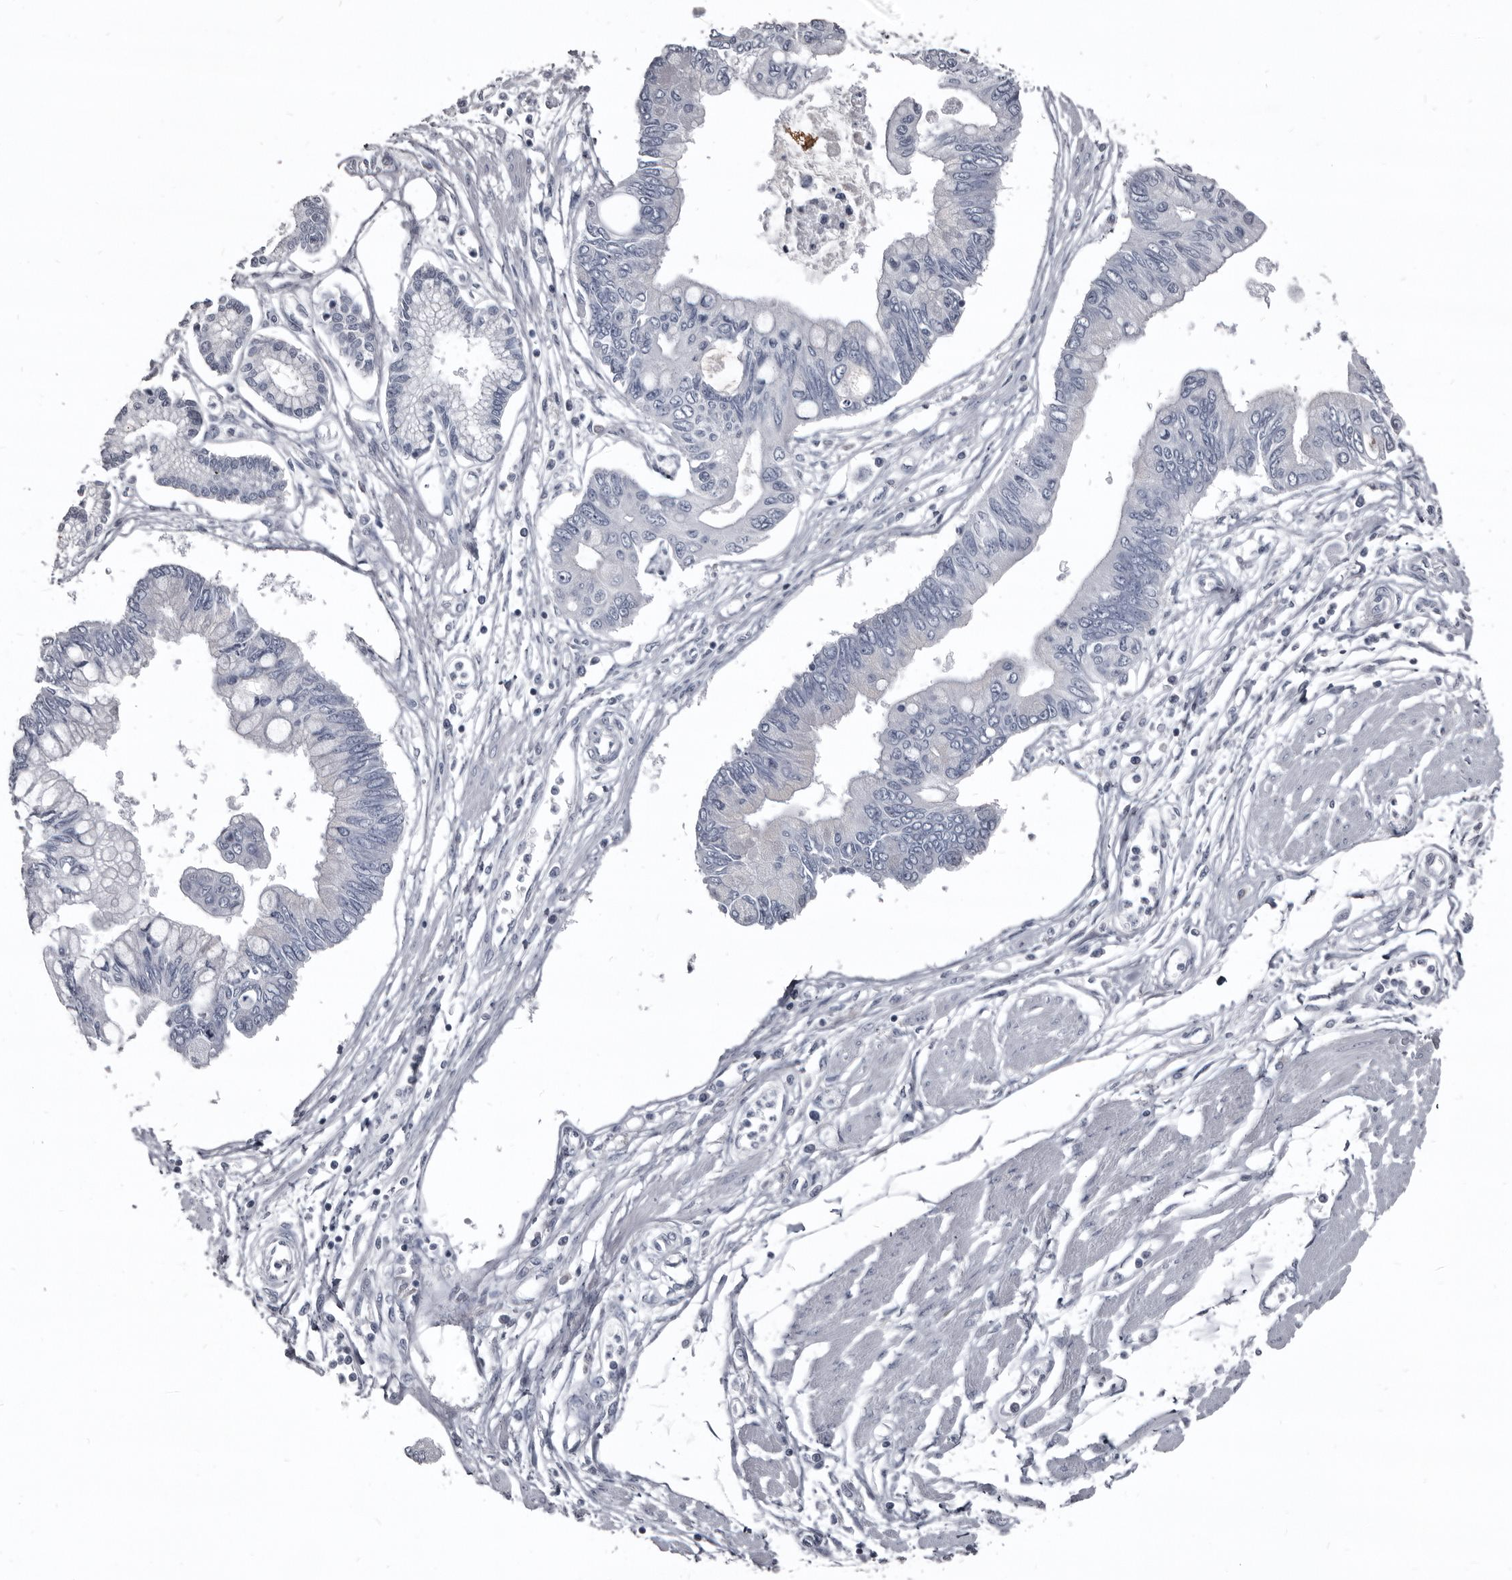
{"staining": {"intensity": "negative", "quantity": "none", "location": "none"}, "tissue": "pancreatic cancer", "cell_type": "Tumor cells", "image_type": "cancer", "snomed": [{"axis": "morphology", "description": "Adenocarcinoma, NOS"}, {"axis": "topography", "description": "Pancreas"}], "caption": "Immunohistochemistry (IHC) photomicrograph of neoplastic tissue: pancreatic cancer stained with DAB (3,3'-diaminobenzidine) reveals no significant protein expression in tumor cells.", "gene": "GREB1", "patient": {"sex": "female", "age": 77}}